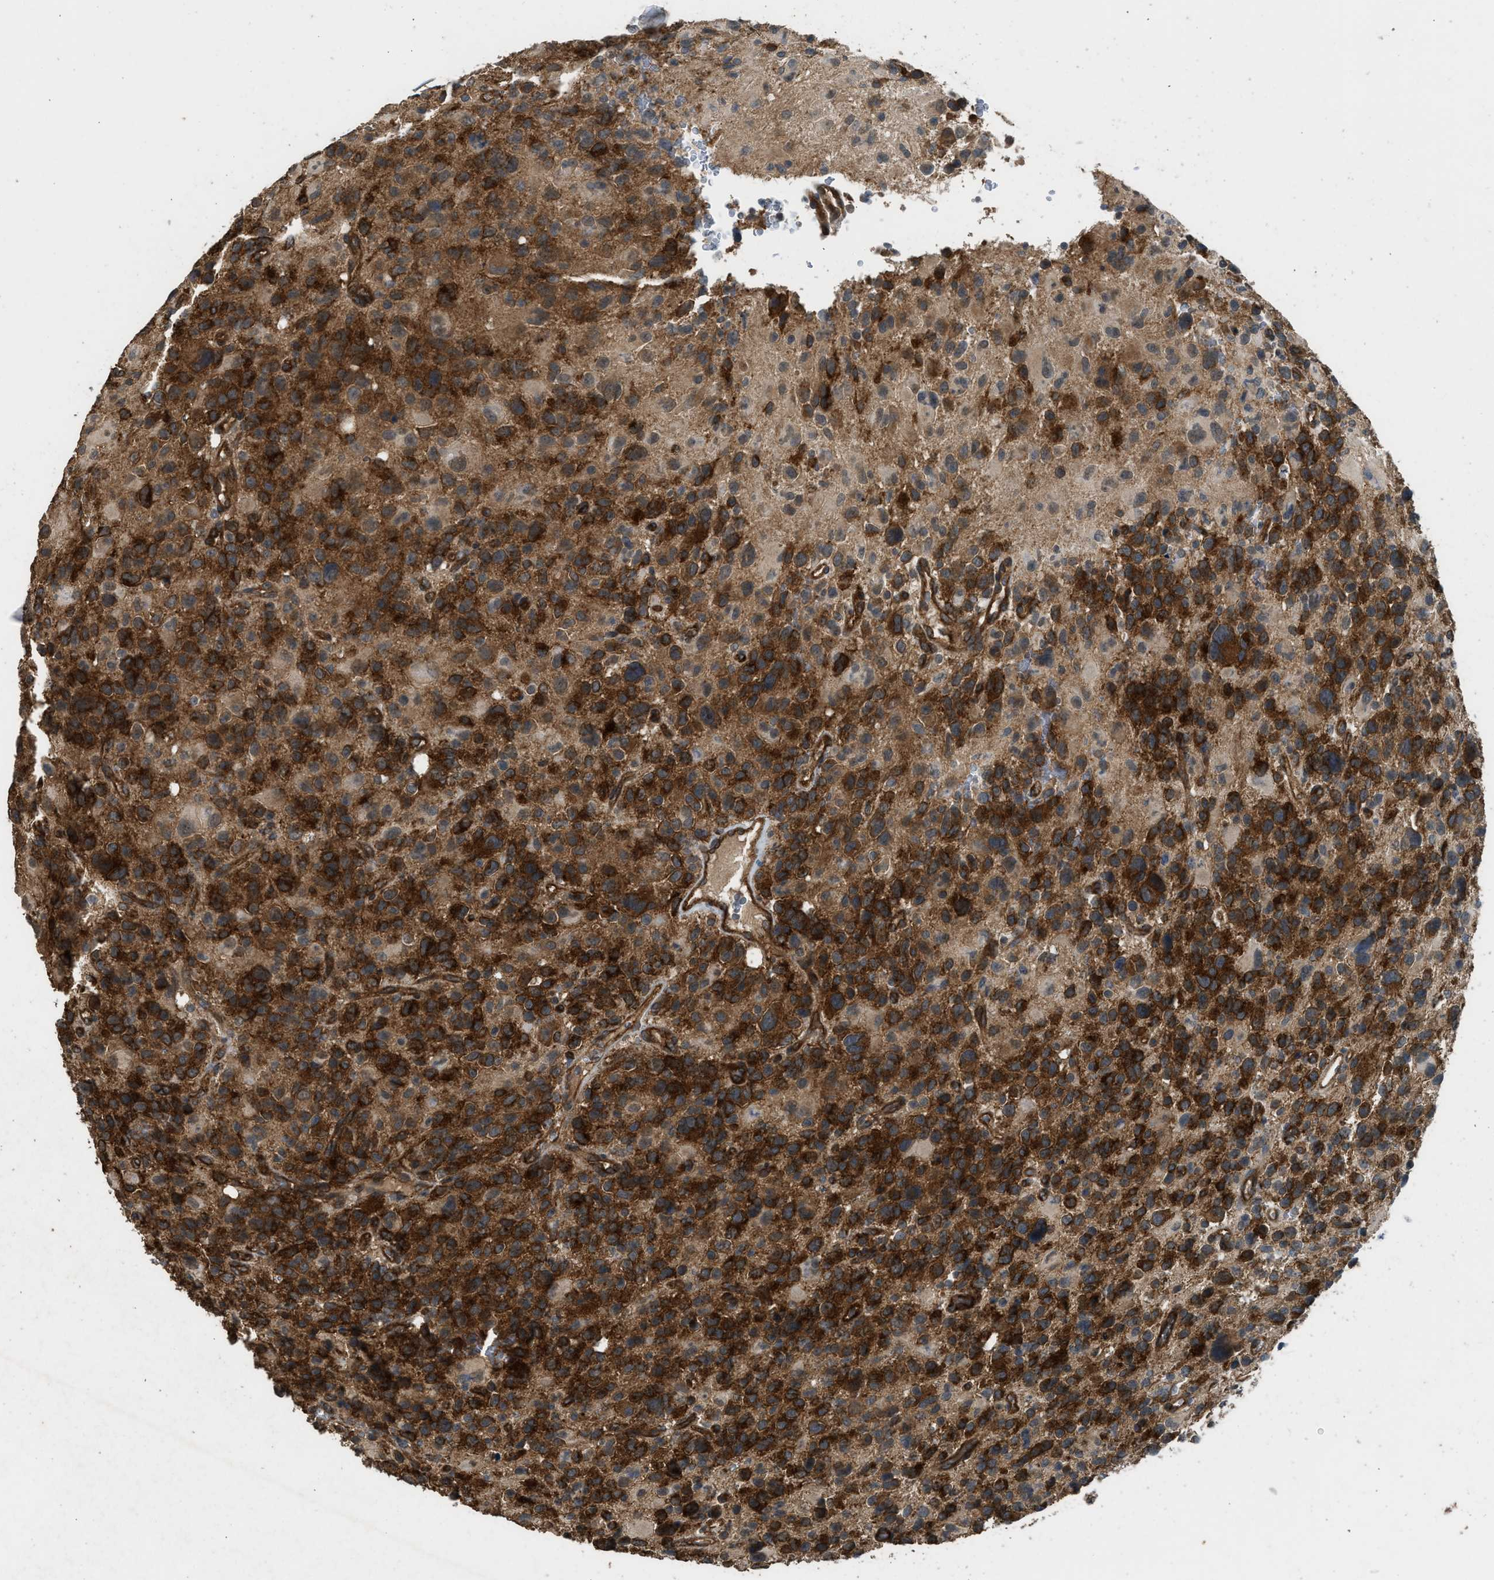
{"staining": {"intensity": "strong", "quantity": ">75%", "location": "cytoplasmic/membranous"}, "tissue": "glioma", "cell_type": "Tumor cells", "image_type": "cancer", "snomed": [{"axis": "morphology", "description": "Glioma, malignant, High grade"}, {"axis": "topography", "description": "Brain"}], "caption": "IHC photomicrograph of malignant glioma (high-grade) stained for a protein (brown), which displays high levels of strong cytoplasmic/membranous staining in approximately >75% of tumor cells.", "gene": "HIP1R", "patient": {"sex": "male", "age": 48}}